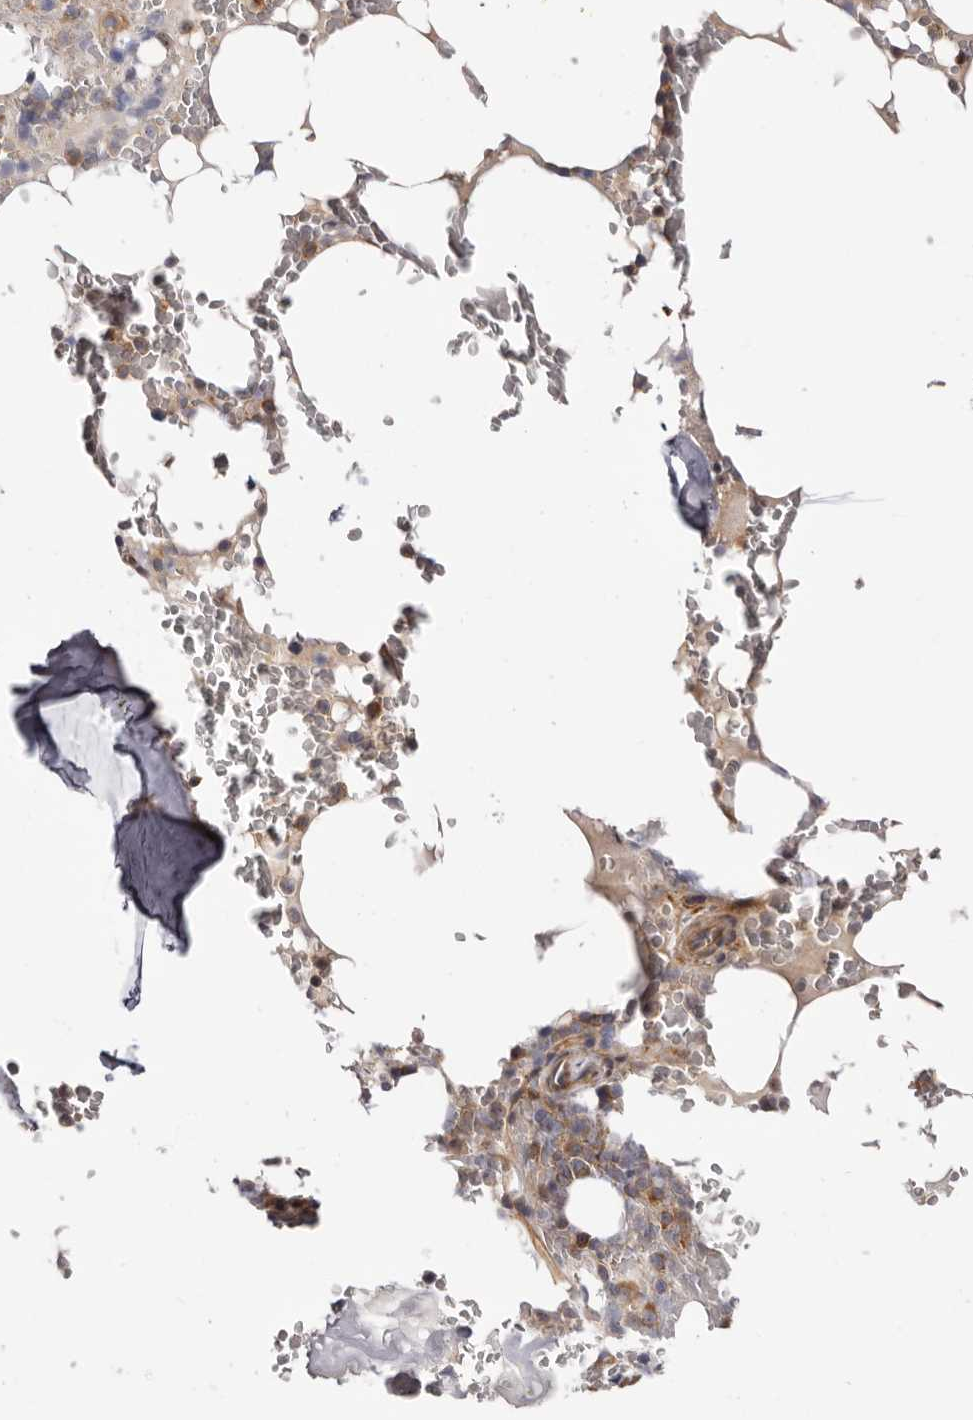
{"staining": {"intensity": "moderate", "quantity": "<25%", "location": "cytoplasmic/membranous"}, "tissue": "bone marrow", "cell_type": "Hematopoietic cells", "image_type": "normal", "snomed": [{"axis": "morphology", "description": "Normal tissue, NOS"}, {"axis": "topography", "description": "Bone marrow"}], "caption": "Protein expression analysis of benign bone marrow displays moderate cytoplasmic/membranous expression in approximately <25% of hematopoietic cells.", "gene": "PANK4", "patient": {"sex": "male", "age": 58}}